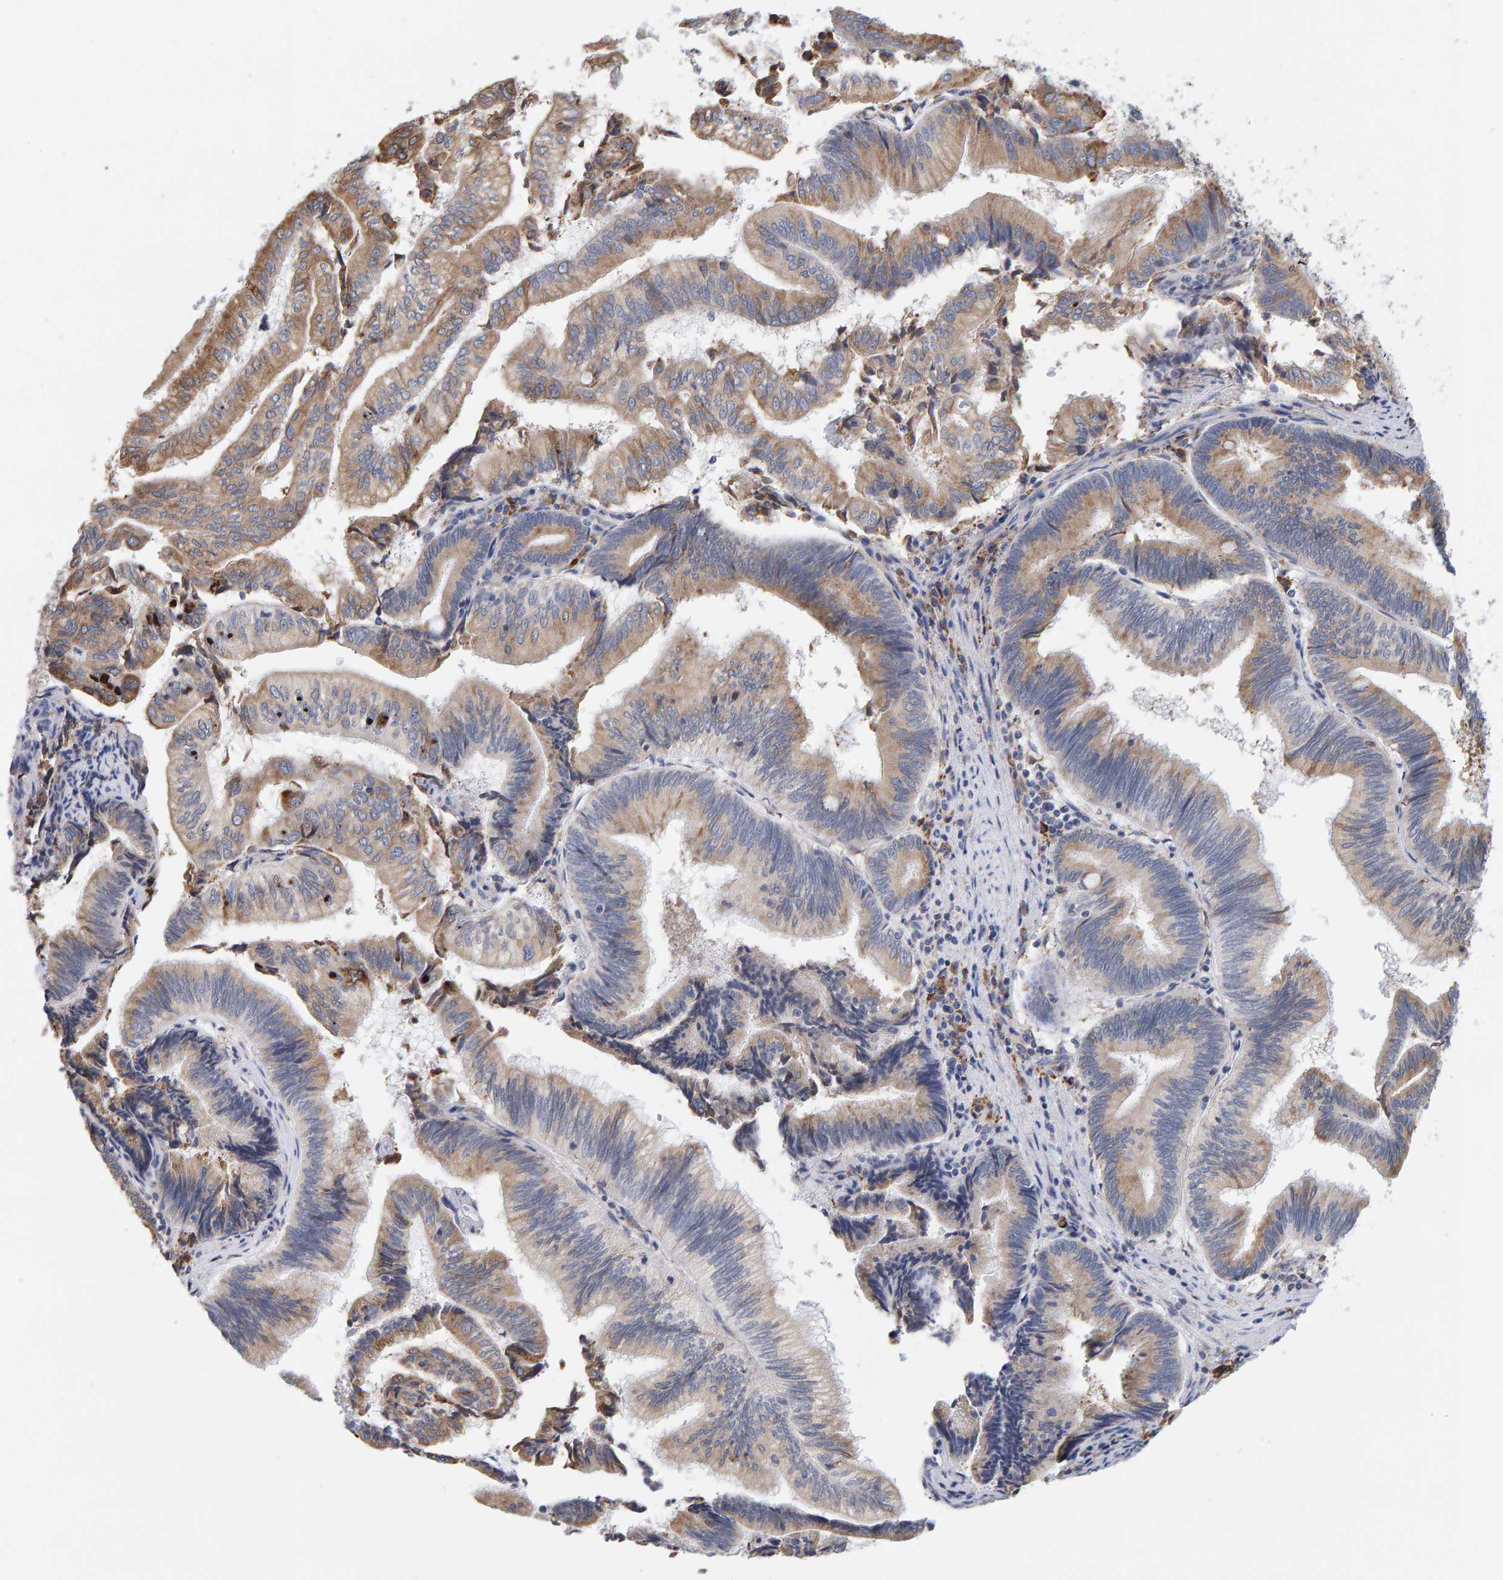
{"staining": {"intensity": "moderate", "quantity": "25%-75%", "location": "cytoplasmic/membranous"}, "tissue": "pancreatic cancer", "cell_type": "Tumor cells", "image_type": "cancer", "snomed": [{"axis": "morphology", "description": "Adenocarcinoma, NOS"}, {"axis": "topography", "description": "Pancreas"}], "caption": "Protein expression analysis of human adenocarcinoma (pancreatic) reveals moderate cytoplasmic/membranous expression in about 25%-75% of tumor cells.", "gene": "SGPL1", "patient": {"sex": "male", "age": 82}}